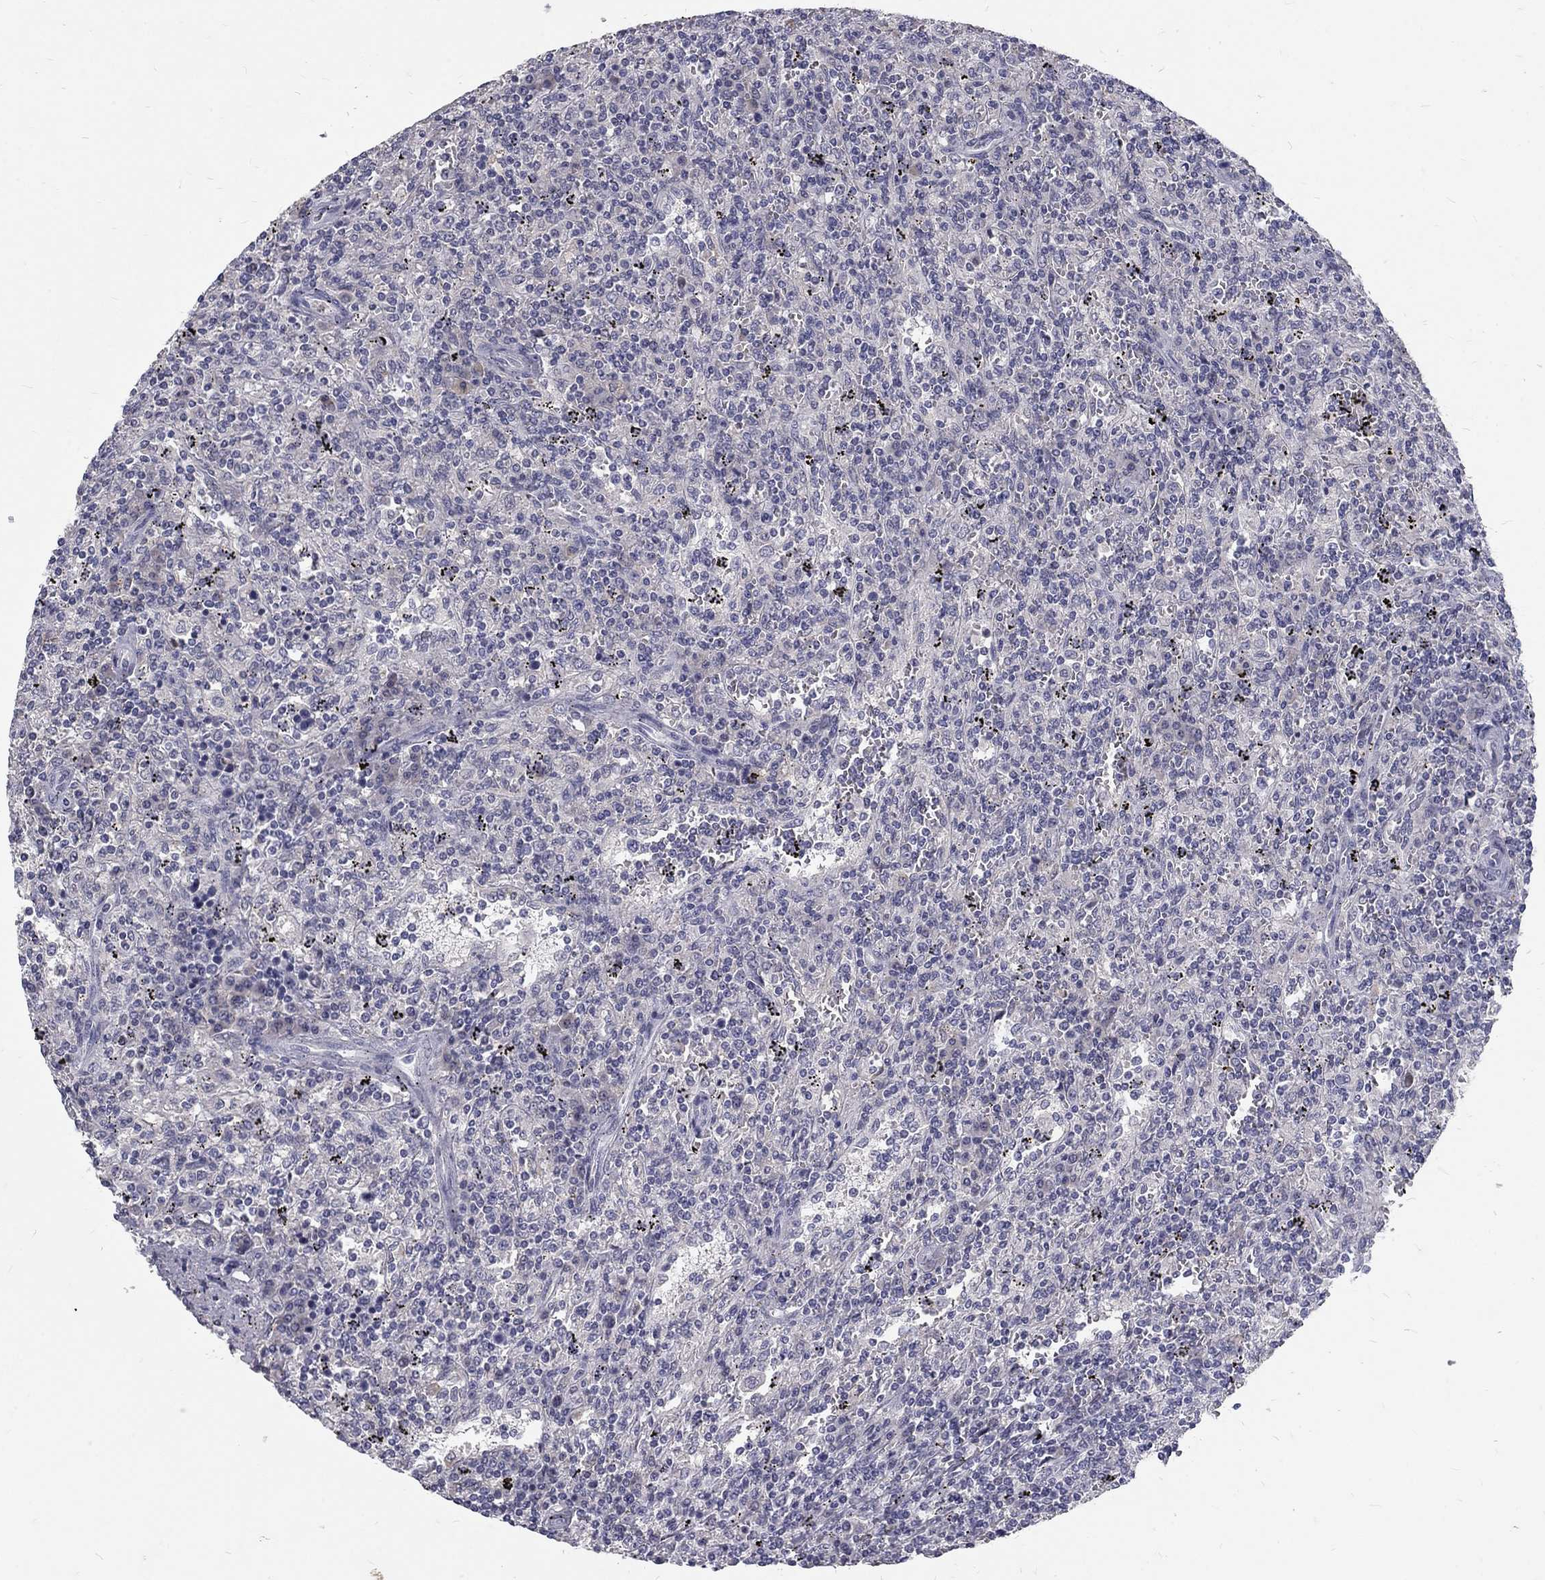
{"staining": {"intensity": "negative", "quantity": "none", "location": "none"}, "tissue": "lymphoma", "cell_type": "Tumor cells", "image_type": "cancer", "snomed": [{"axis": "morphology", "description": "Malignant lymphoma, non-Hodgkin's type, Low grade"}, {"axis": "topography", "description": "Spleen"}], "caption": "Protein analysis of malignant lymphoma, non-Hodgkin's type (low-grade) displays no significant expression in tumor cells.", "gene": "NOS1", "patient": {"sex": "male", "age": 62}}